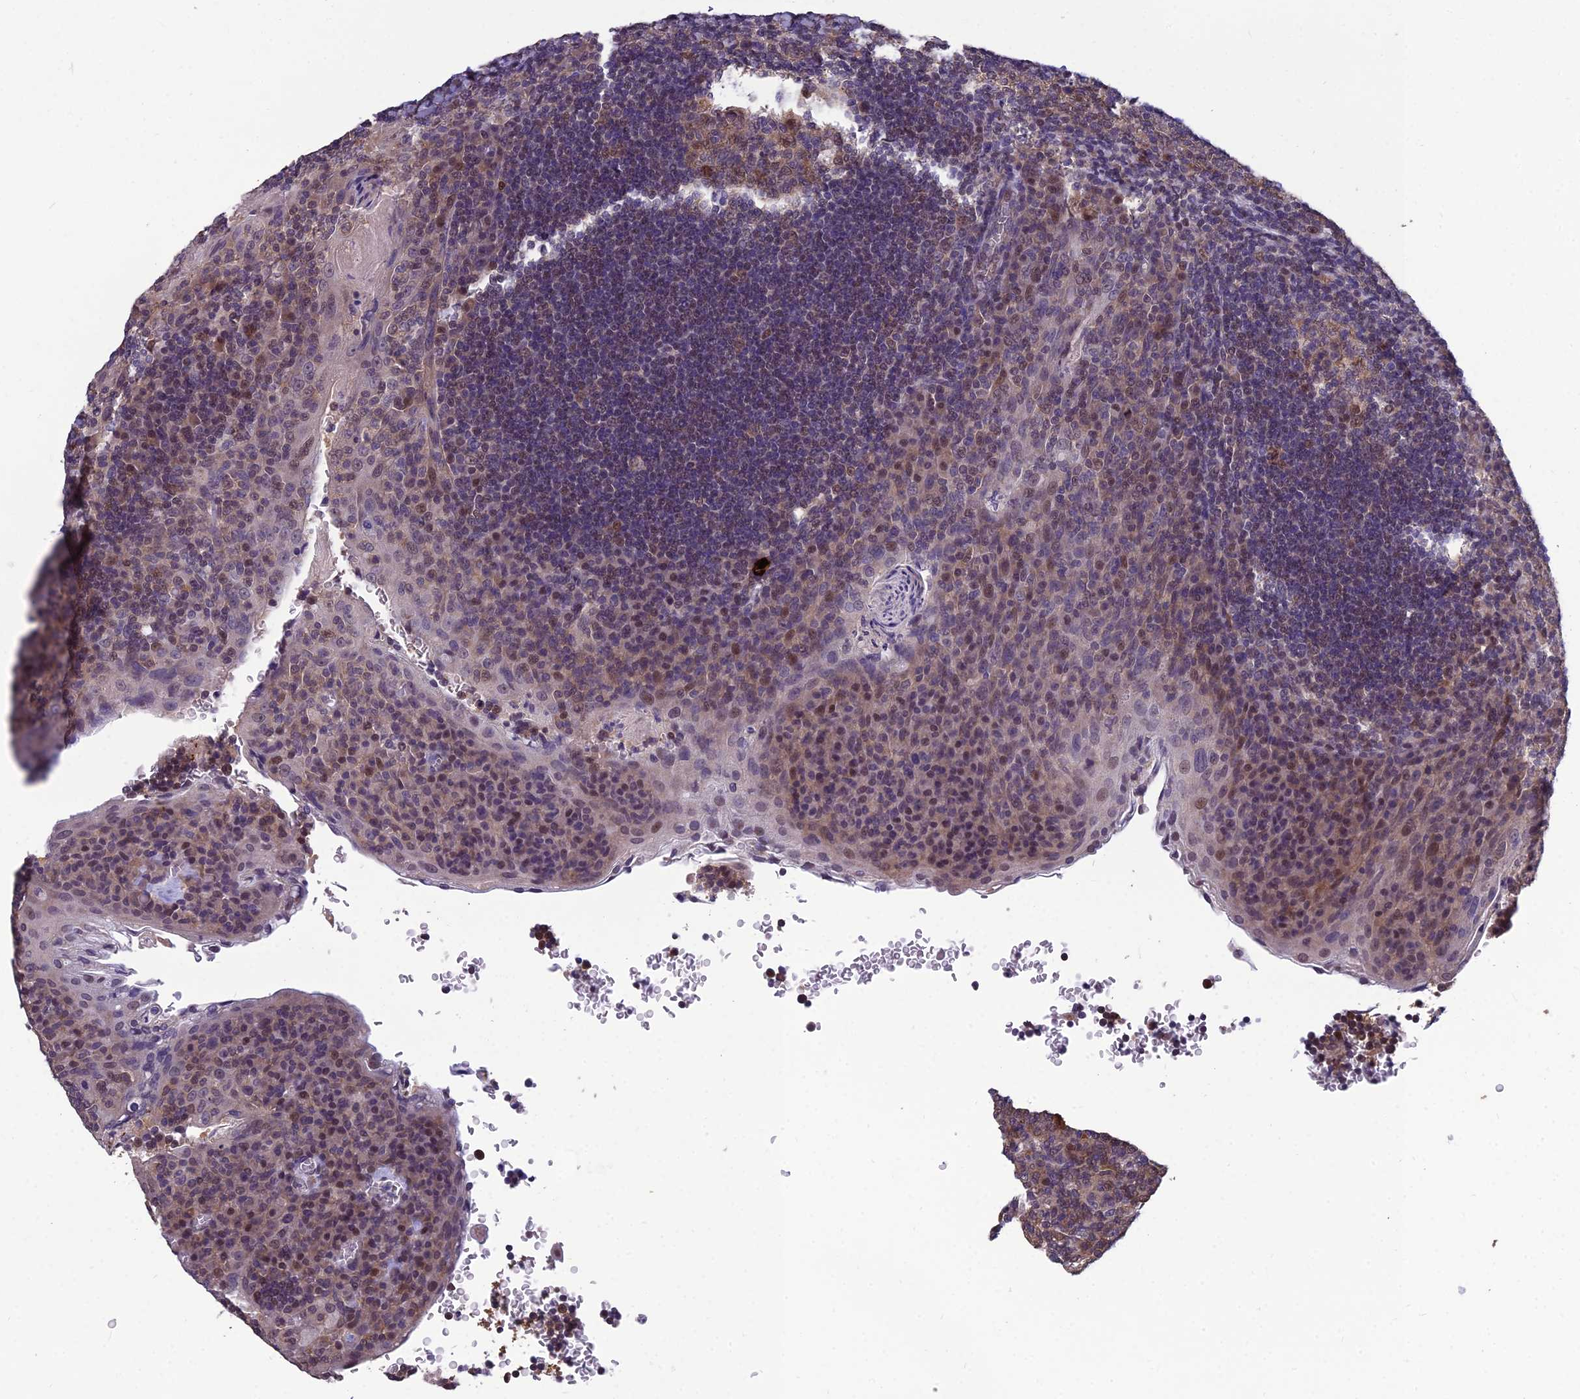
{"staining": {"intensity": "moderate", "quantity": "25%-75%", "location": "nuclear"}, "tissue": "tonsil", "cell_type": "Germinal center cells", "image_type": "normal", "snomed": [{"axis": "morphology", "description": "Normal tissue, NOS"}, {"axis": "topography", "description": "Tonsil"}], "caption": "Brown immunohistochemical staining in unremarkable human tonsil displays moderate nuclear expression in approximately 25%-75% of germinal center cells. Ihc stains the protein of interest in brown and the nuclei are stained blue.", "gene": "GRWD1", "patient": {"sex": "male", "age": 17}}